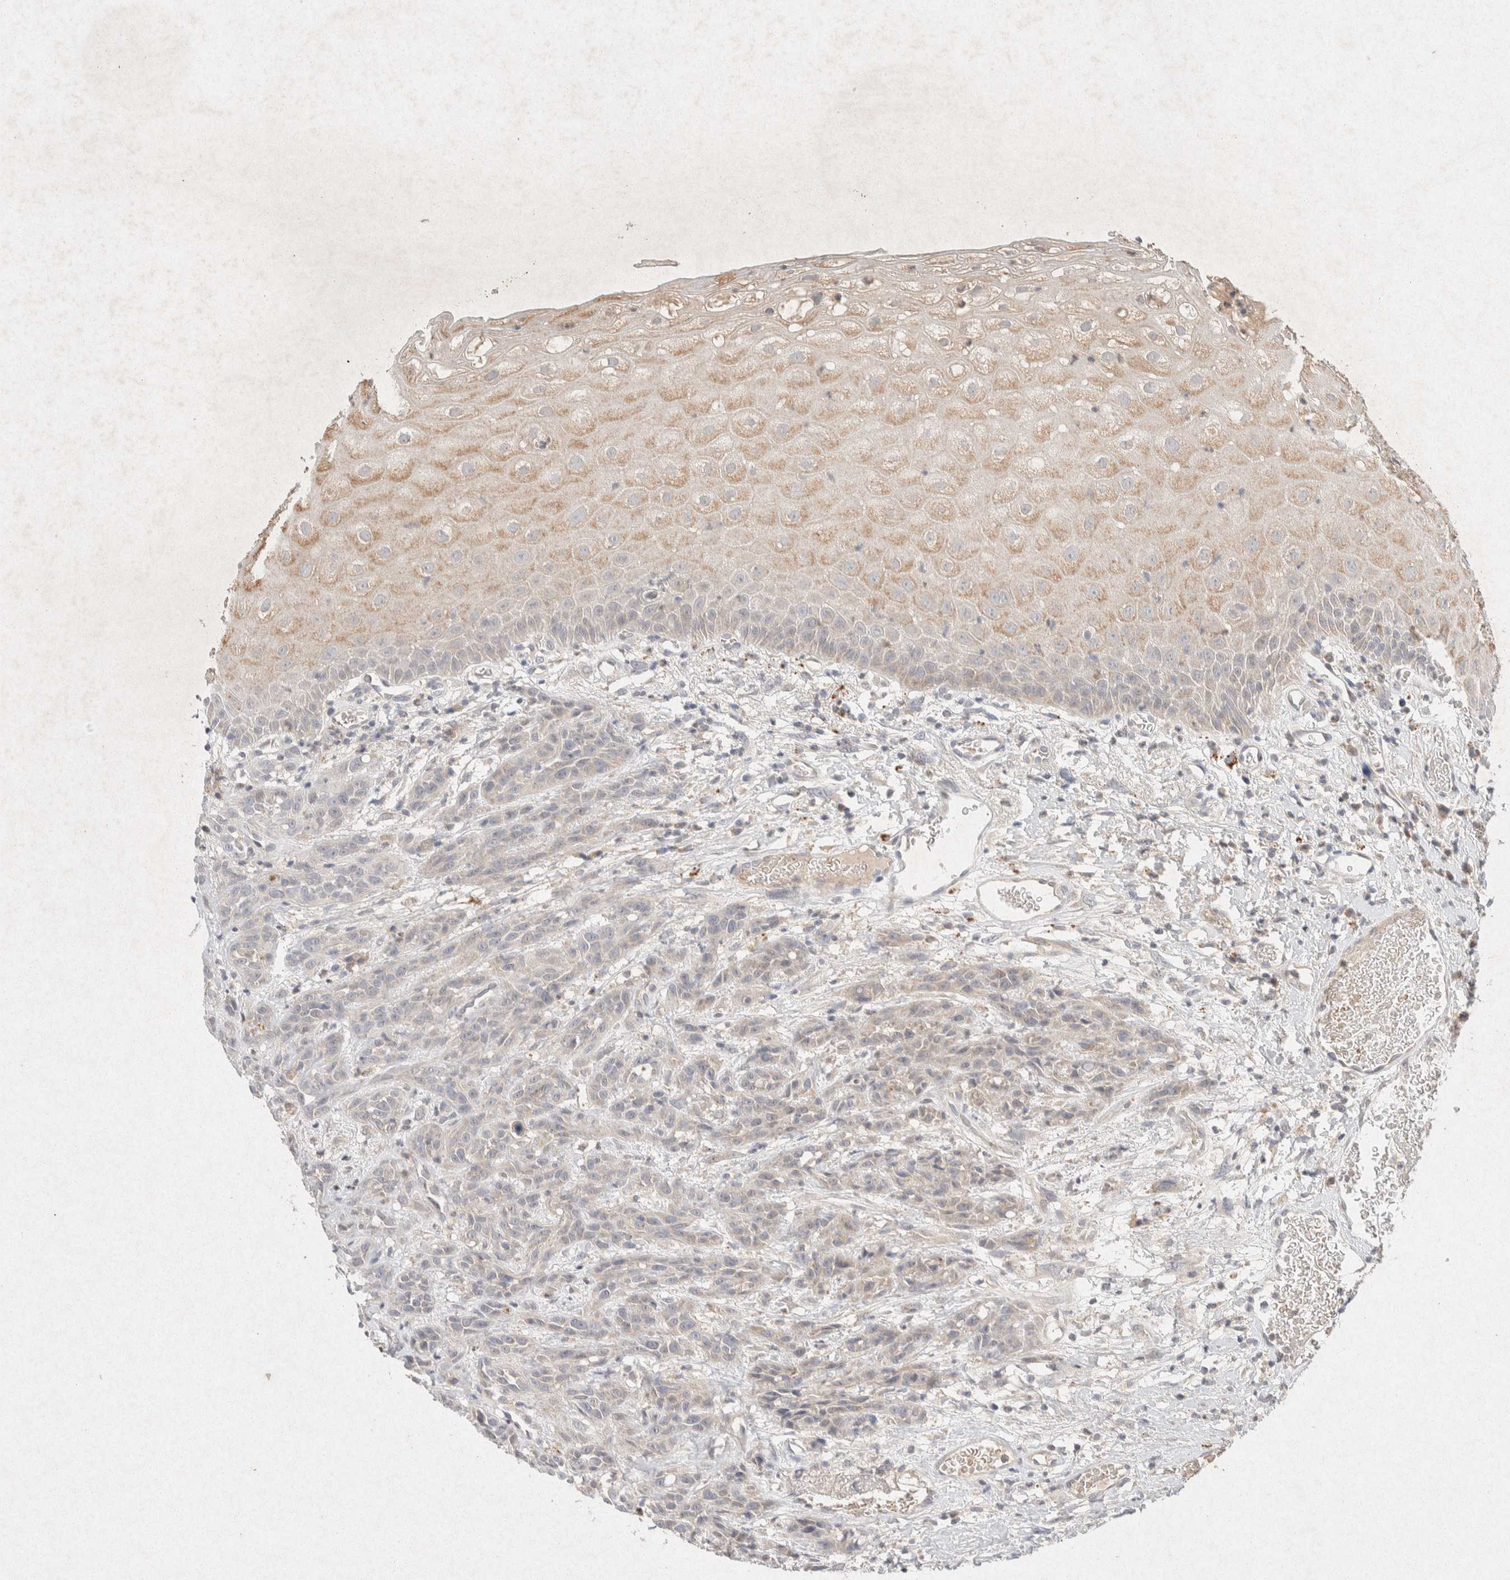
{"staining": {"intensity": "negative", "quantity": "none", "location": "none"}, "tissue": "head and neck cancer", "cell_type": "Tumor cells", "image_type": "cancer", "snomed": [{"axis": "morphology", "description": "Normal tissue, NOS"}, {"axis": "morphology", "description": "Squamous cell carcinoma, NOS"}, {"axis": "topography", "description": "Cartilage tissue"}, {"axis": "topography", "description": "Head-Neck"}], "caption": "Immunohistochemistry (IHC) photomicrograph of neoplastic tissue: human squamous cell carcinoma (head and neck) stained with DAB (3,3'-diaminobenzidine) shows no significant protein staining in tumor cells. (Immunohistochemistry, brightfield microscopy, high magnification).", "gene": "GNAI1", "patient": {"sex": "male", "age": 62}}